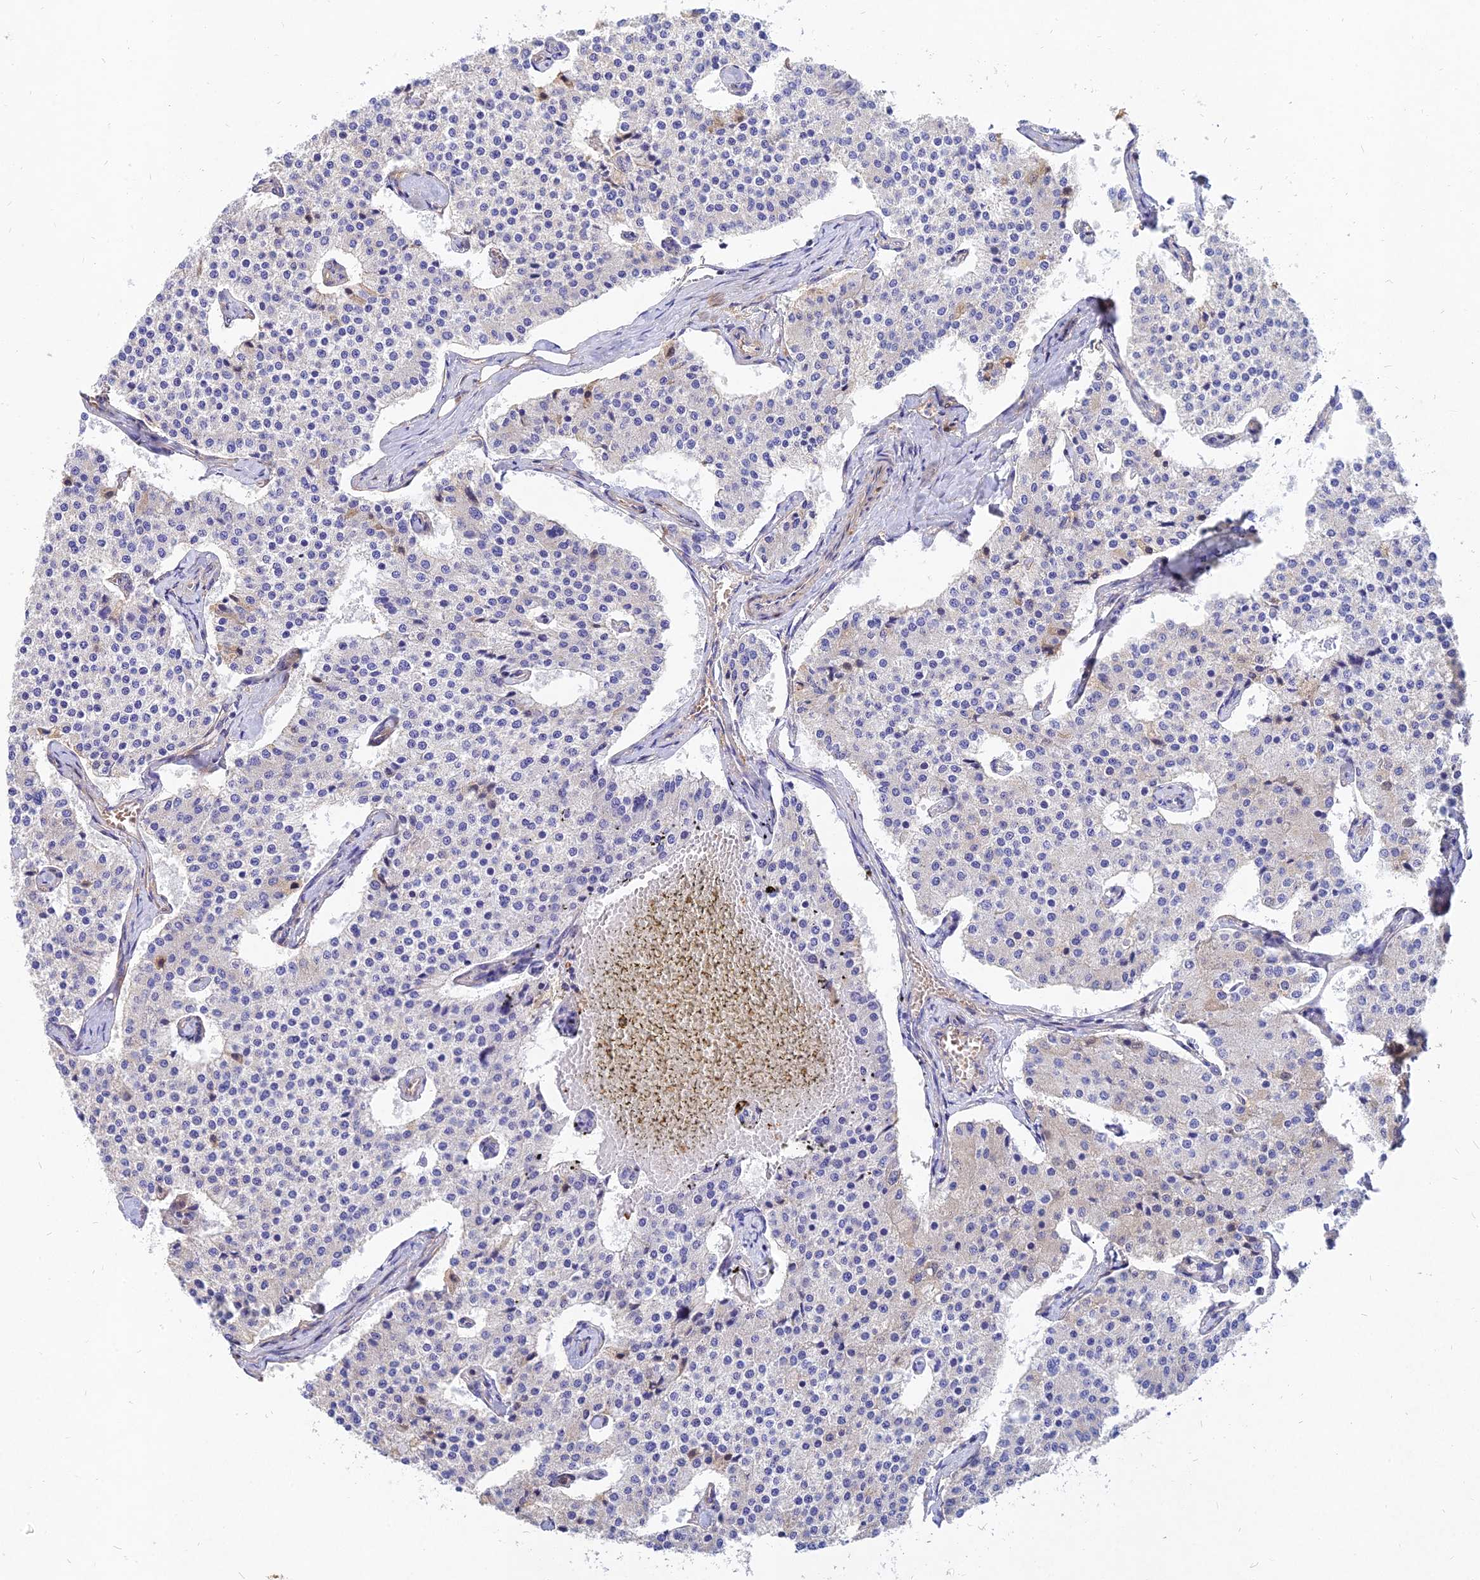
{"staining": {"intensity": "negative", "quantity": "none", "location": "none"}, "tissue": "carcinoid", "cell_type": "Tumor cells", "image_type": "cancer", "snomed": [{"axis": "morphology", "description": "Carcinoid, malignant, NOS"}, {"axis": "topography", "description": "Colon"}], "caption": "Carcinoid (malignant) was stained to show a protein in brown. There is no significant positivity in tumor cells. (DAB immunohistochemistry visualized using brightfield microscopy, high magnification).", "gene": "MROH1", "patient": {"sex": "female", "age": 52}}